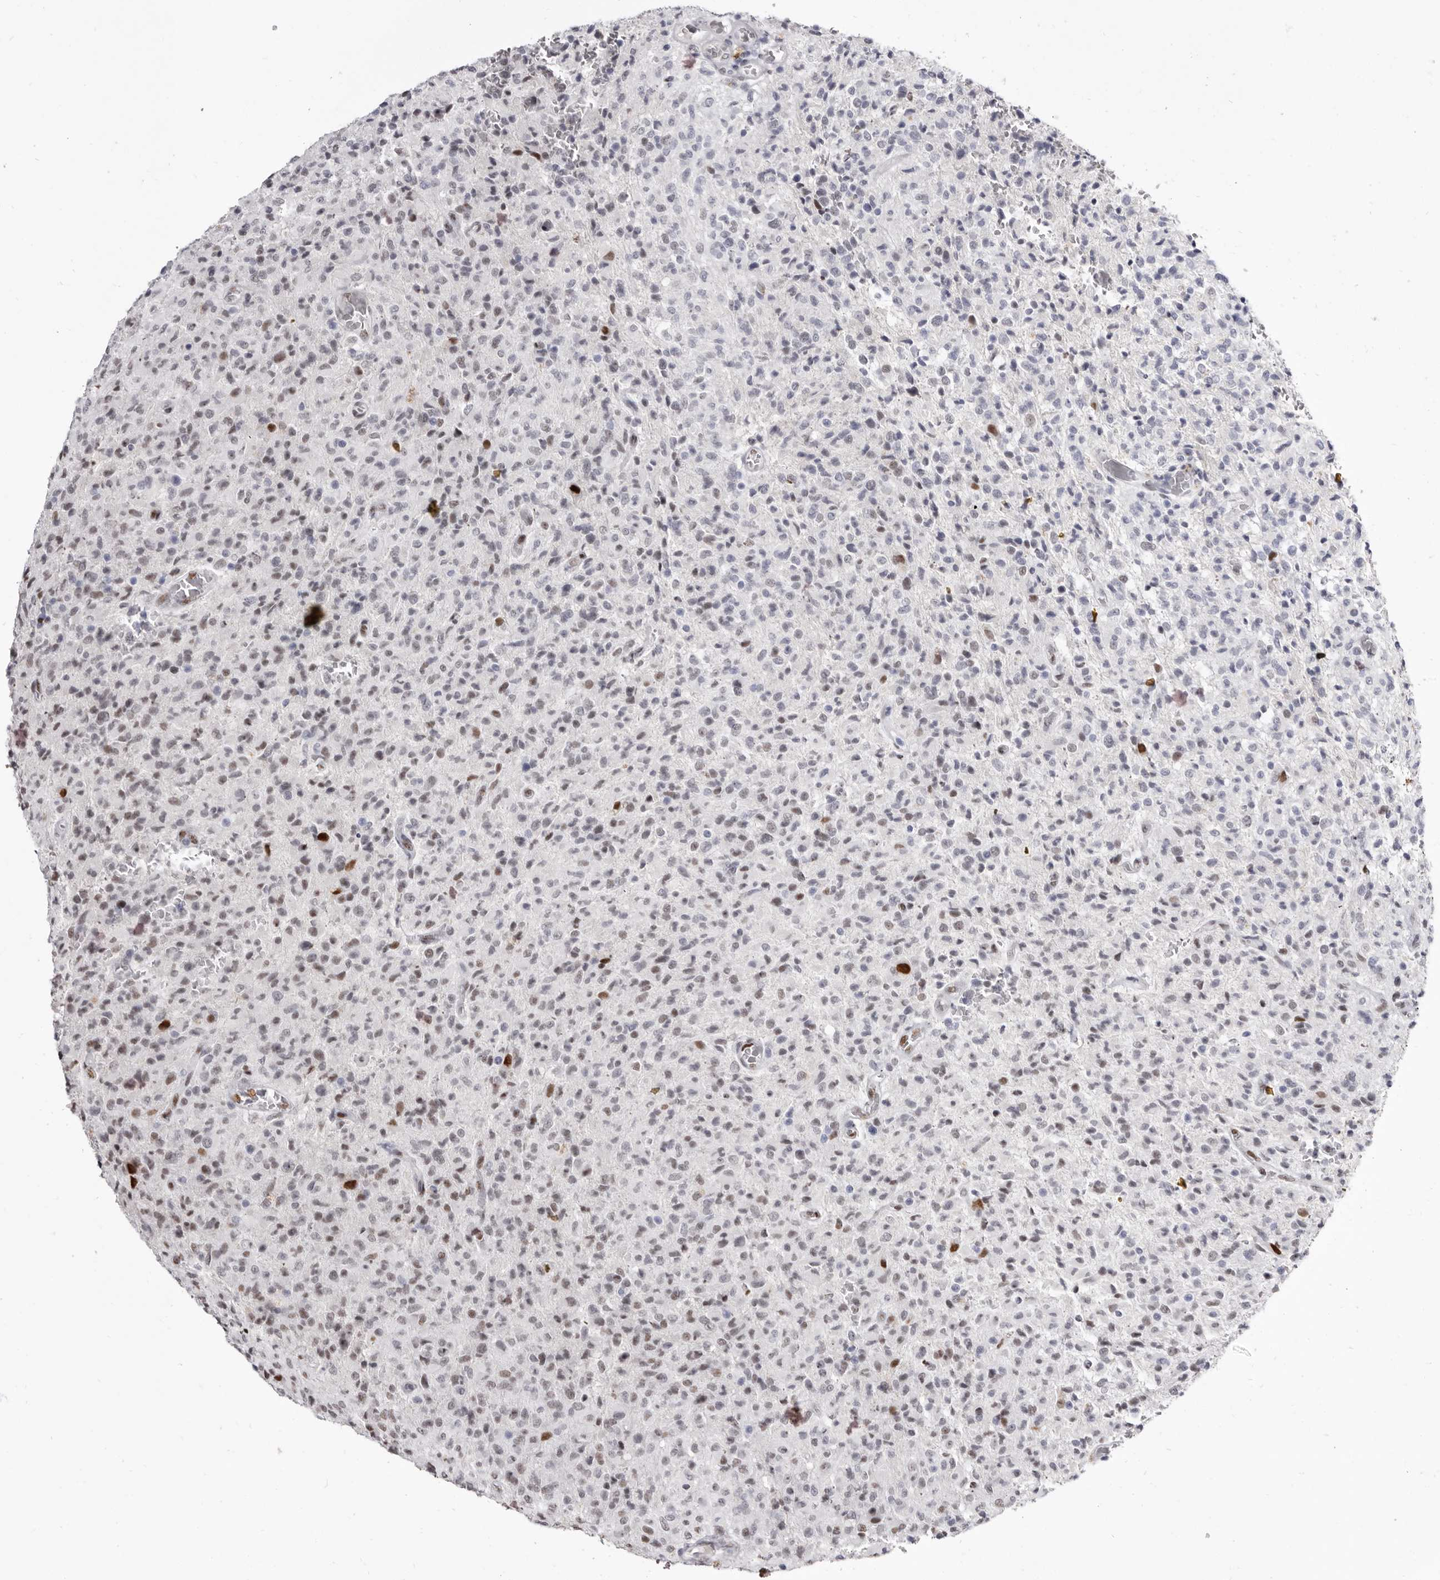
{"staining": {"intensity": "weak", "quantity": "<25%", "location": "nuclear"}, "tissue": "glioma", "cell_type": "Tumor cells", "image_type": "cancer", "snomed": [{"axis": "morphology", "description": "Glioma, malignant, High grade"}, {"axis": "topography", "description": "Brain"}], "caption": "Protein analysis of high-grade glioma (malignant) shows no significant positivity in tumor cells.", "gene": "ZNF326", "patient": {"sex": "female", "age": 57}}